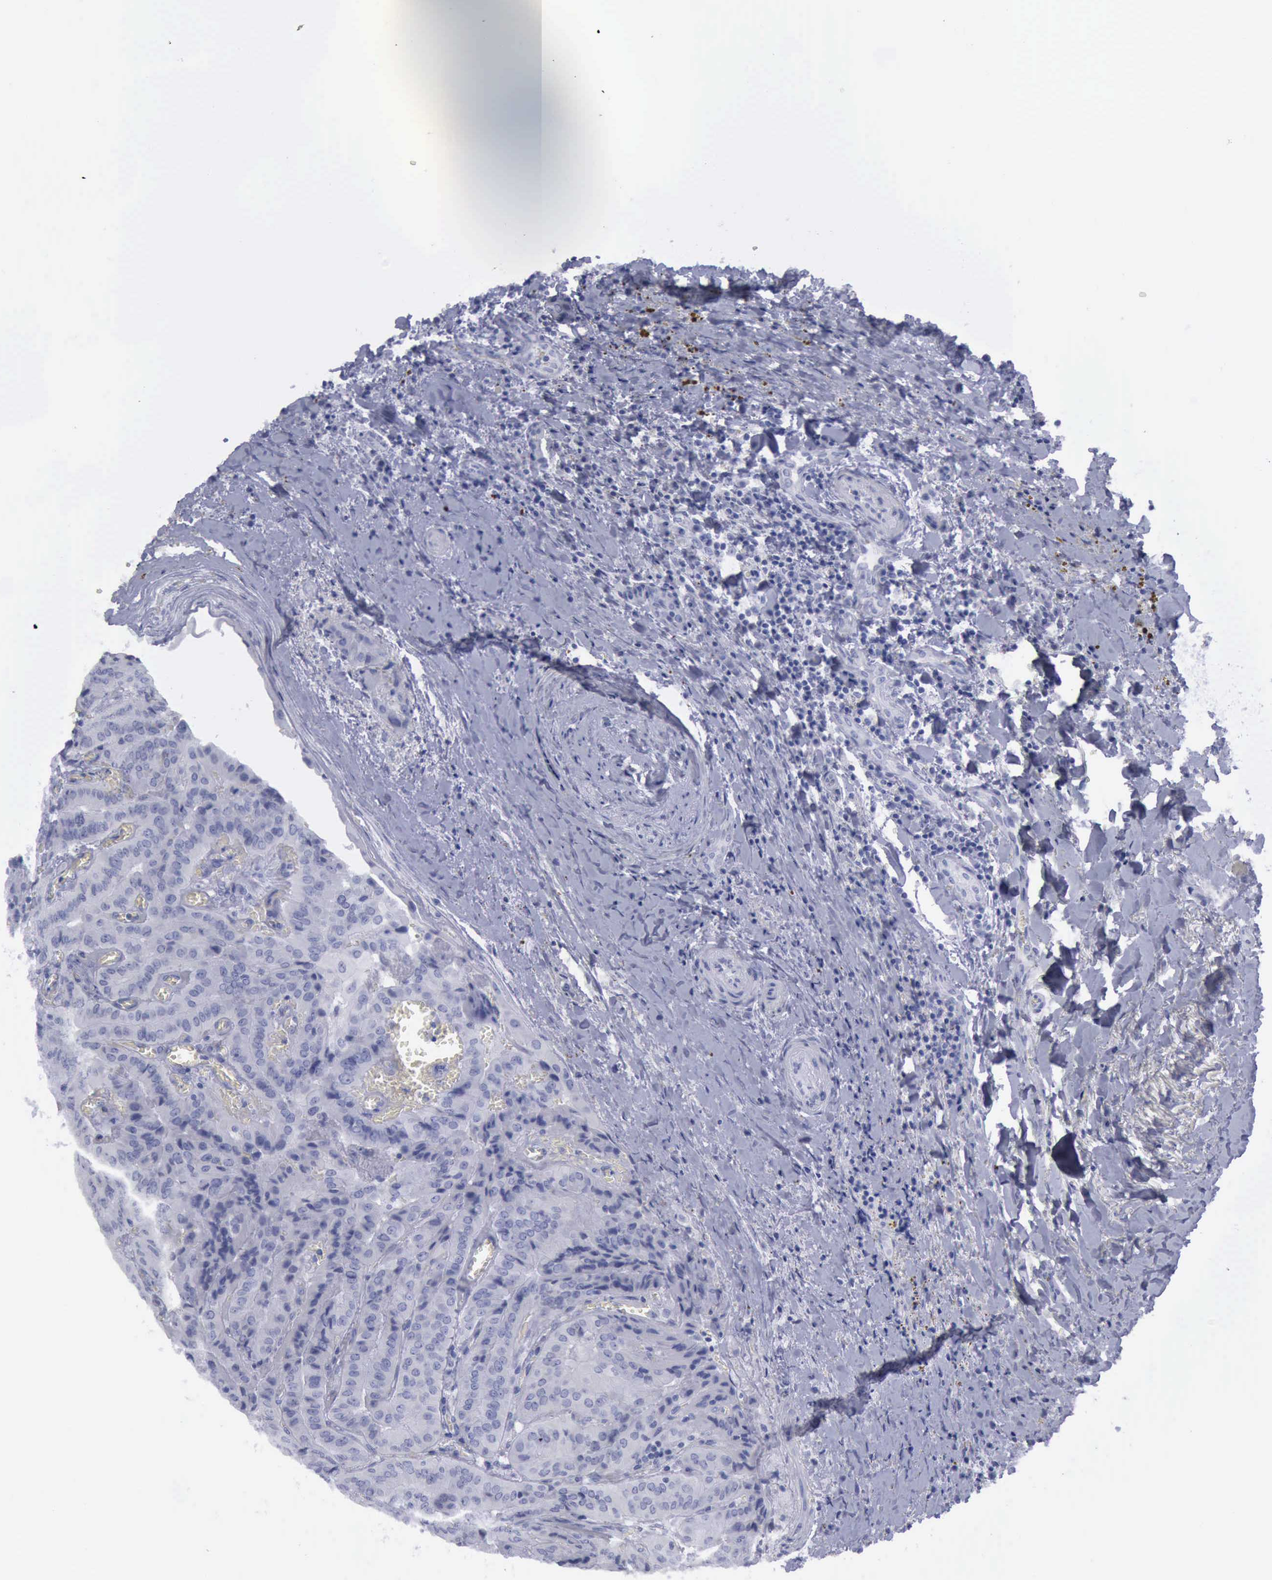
{"staining": {"intensity": "negative", "quantity": "none", "location": "none"}, "tissue": "thyroid cancer", "cell_type": "Tumor cells", "image_type": "cancer", "snomed": [{"axis": "morphology", "description": "Papillary adenocarcinoma, NOS"}, {"axis": "topography", "description": "Thyroid gland"}], "caption": "An immunohistochemistry (IHC) image of papillary adenocarcinoma (thyroid) is shown. There is no staining in tumor cells of papillary adenocarcinoma (thyroid). The staining is performed using DAB brown chromogen with nuclei counter-stained in using hematoxylin.", "gene": "KRT13", "patient": {"sex": "female", "age": 71}}